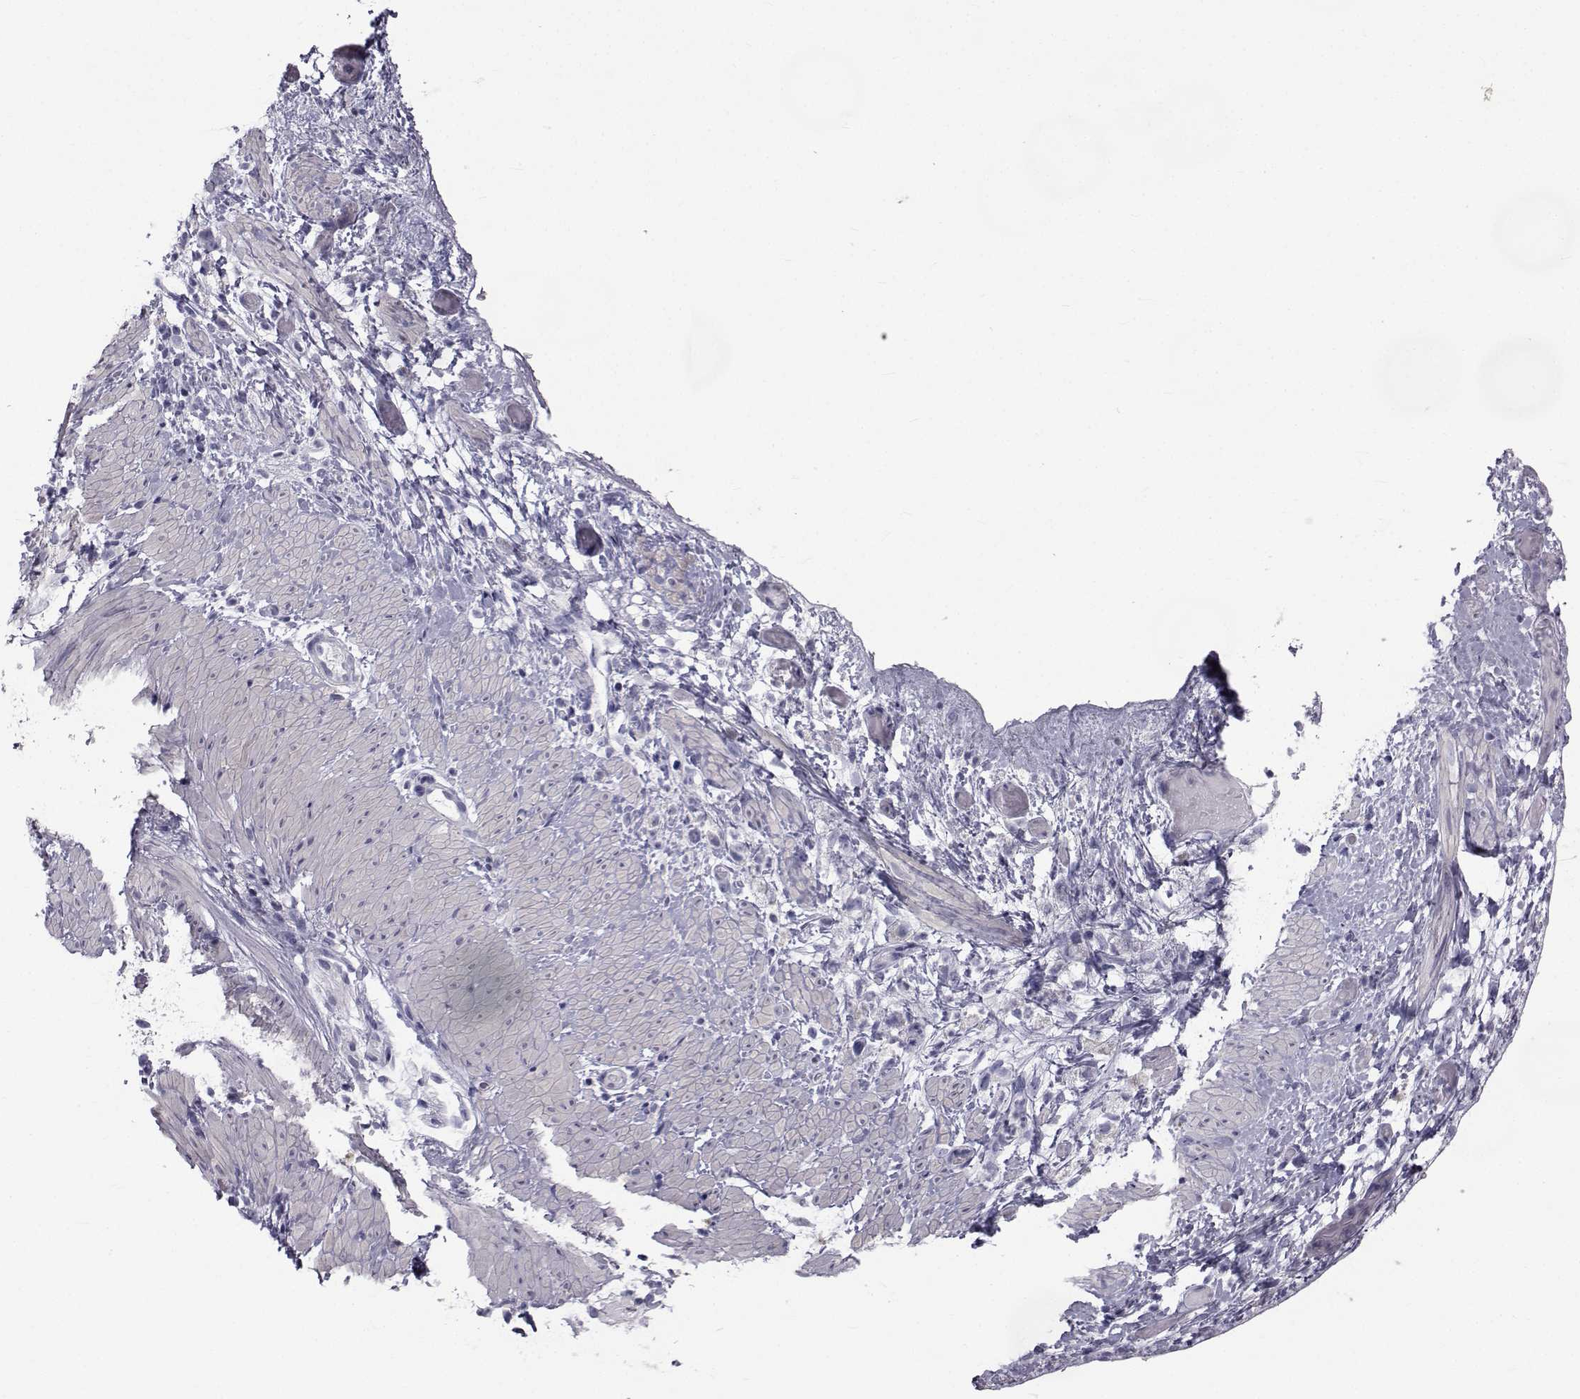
{"staining": {"intensity": "negative", "quantity": "none", "location": "none"}, "tissue": "stomach cancer", "cell_type": "Tumor cells", "image_type": "cancer", "snomed": [{"axis": "morphology", "description": "Adenocarcinoma, NOS"}, {"axis": "topography", "description": "Stomach"}], "caption": "Immunohistochemistry (IHC) of adenocarcinoma (stomach) exhibits no positivity in tumor cells.", "gene": "FDXR", "patient": {"sex": "female", "age": 59}}